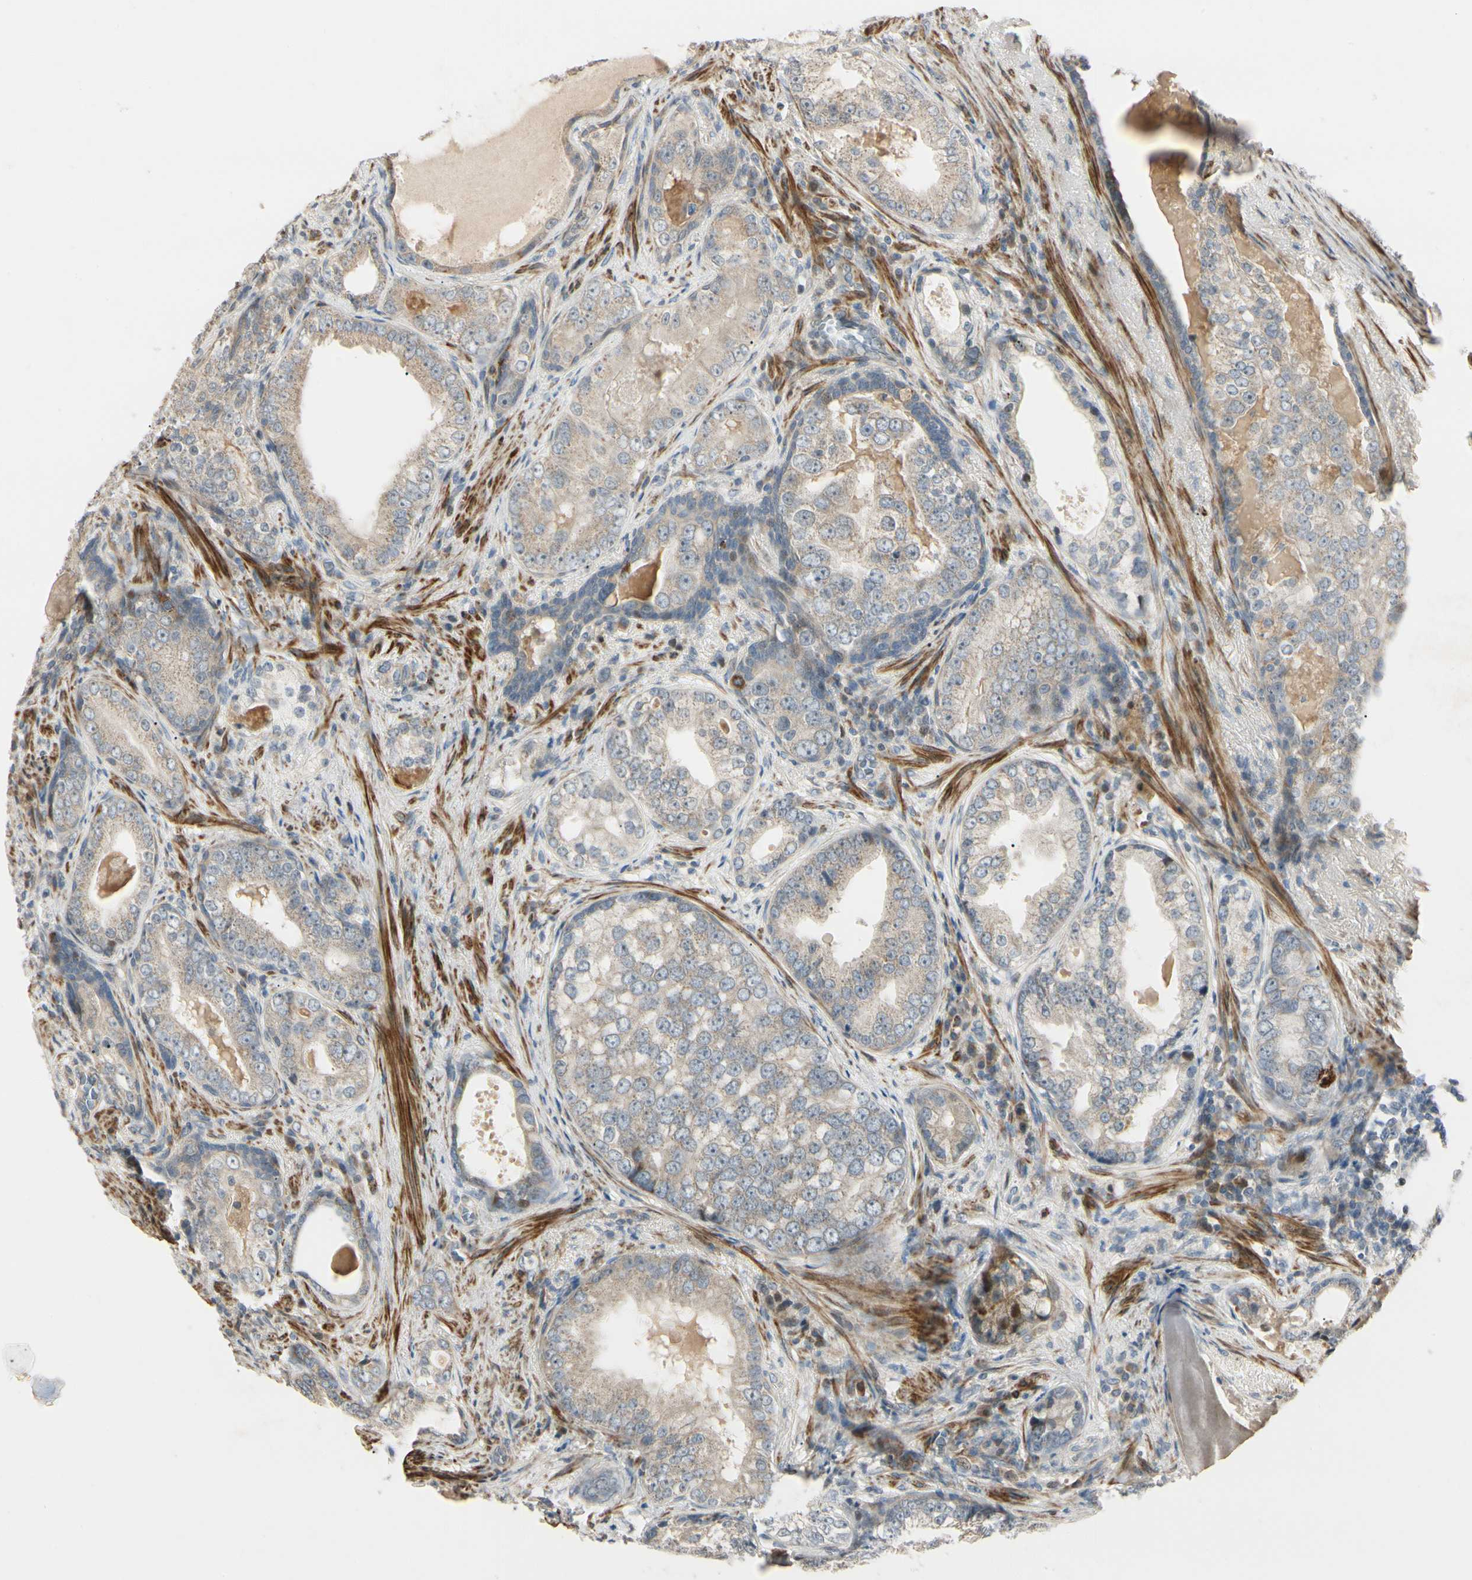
{"staining": {"intensity": "weak", "quantity": ">75%", "location": "cytoplasmic/membranous"}, "tissue": "prostate cancer", "cell_type": "Tumor cells", "image_type": "cancer", "snomed": [{"axis": "morphology", "description": "Adenocarcinoma, High grade"}, {"axis": "topography", "description": "Prostate"}], "caption": "A brown stain shows weak cytoplasmic/membranous positivity of a protein in prostate high-grade adenocarcinoma tumor cells.", "gene": "P4HA3", "patient": {"sex": "male", "age": 66}}